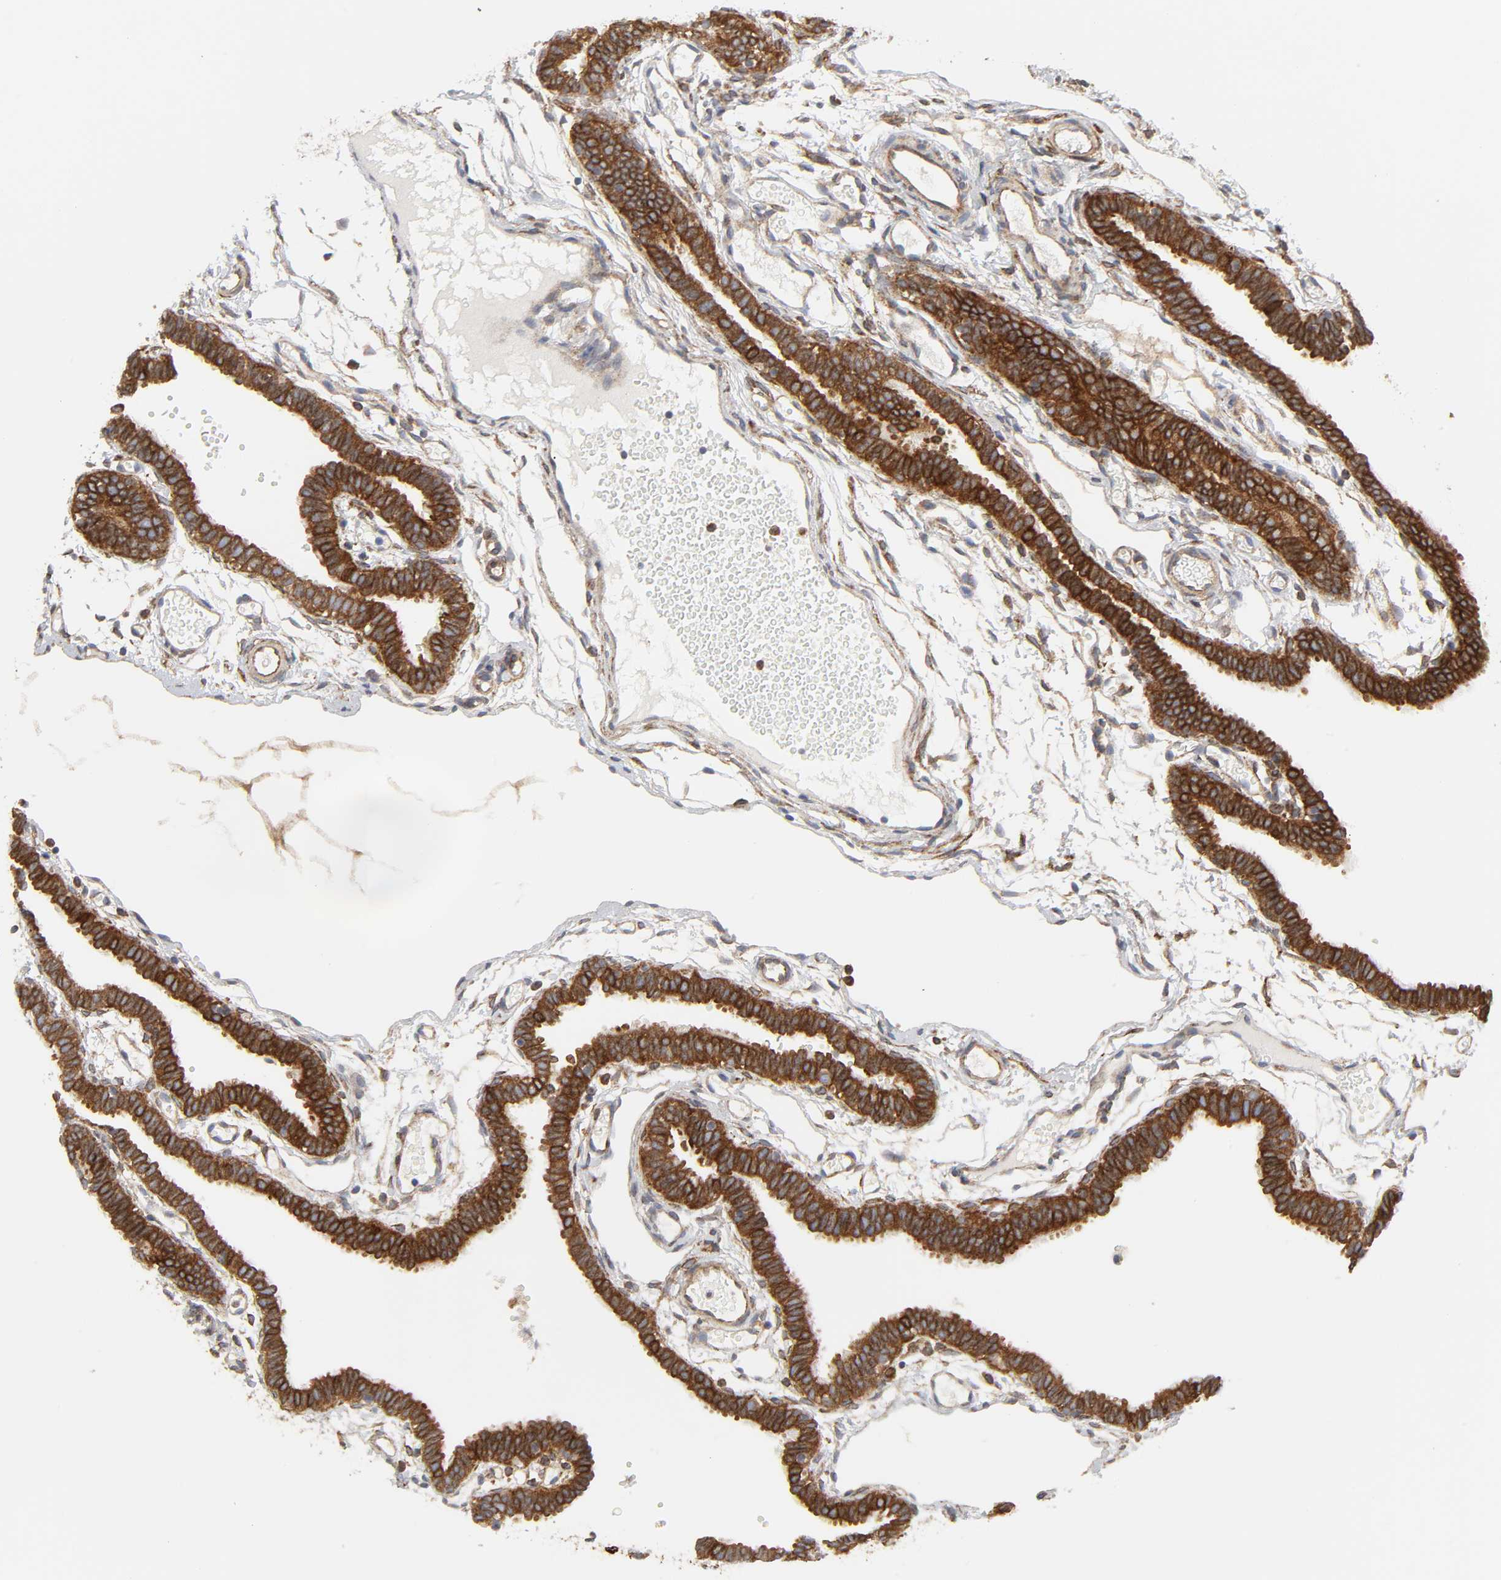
{"staining": {"intensity": "strong", "quantity": ">75%", "location": "cytoplasmic/membranous"}, "tissue": "fallopian tube", "cell_type": "Glandular cells", "image_type": "normal", "snomed": [{"axis": "morphology", "description": "Normal tissue, NOS"}, {"axis": "topography", "description": "Fallopian tube"}], "caption": "Brown immunohistochemical staining in normal human fallopian tube demonstrates strong cytoplasmic/membranous staining in about >75% of glandular cells.", "gene": "POR", "patient": {"sex": "female", "age": 29}}